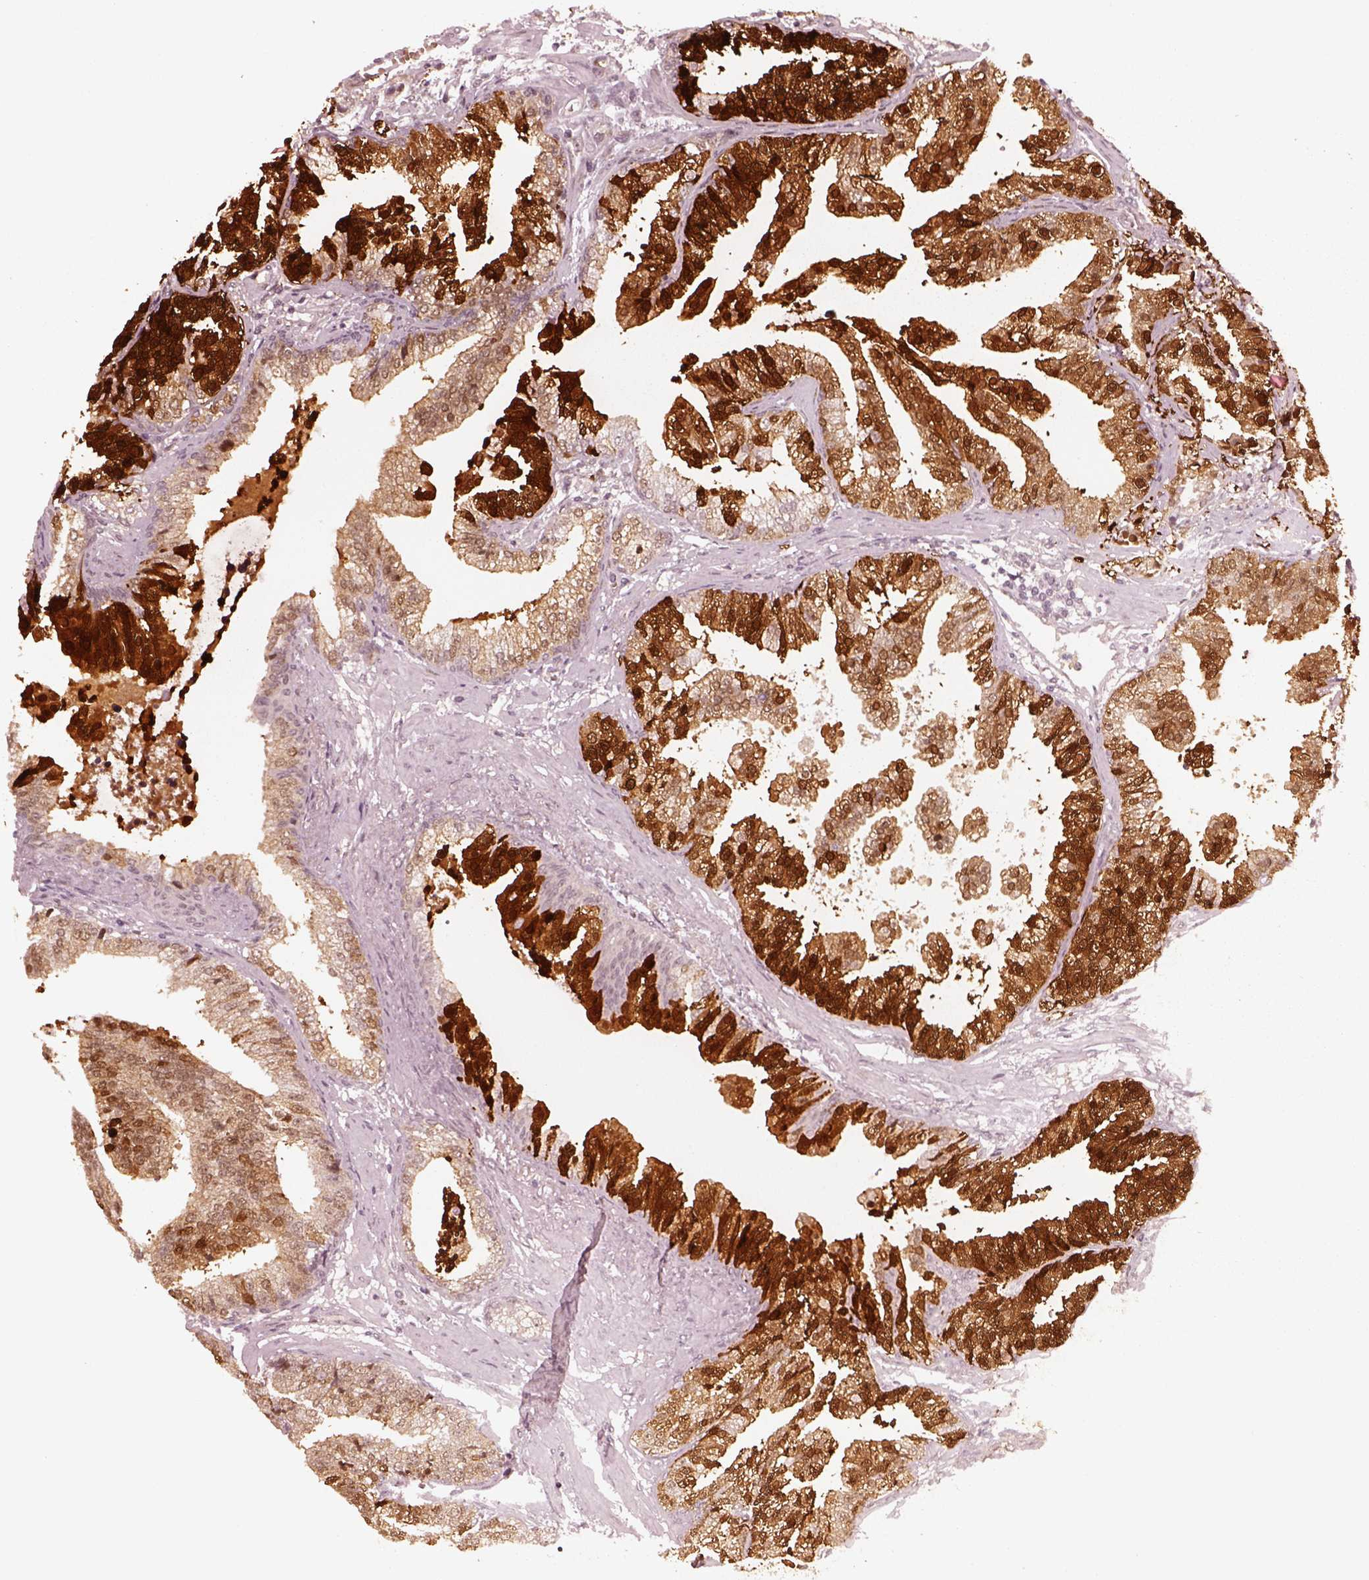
{"staining": {"intensity": "strong", "quantity": ">75%", "location": "cytoplasmic/membranous,nuclear"}, "tissue": "prostate cancer", "cell_type": "Tumor cells", "image_type": "cancer", "snomed": [{"axis": "morphology", "description": "Adenocarcinoma, NOS"}, {"axis": "topography", "description": "Prostate"}], "caption": "A photomicrograph of human prostate adenocarcinoma stained for a protein reveals strong cytoplasmic/membranous and nuclear brown staining in tumor cells. The protein of interest is shown in brown color, while the nuclei are stained blue.", "gene": "TRIB3", "patient": {"sex": "male", "age": 64}}